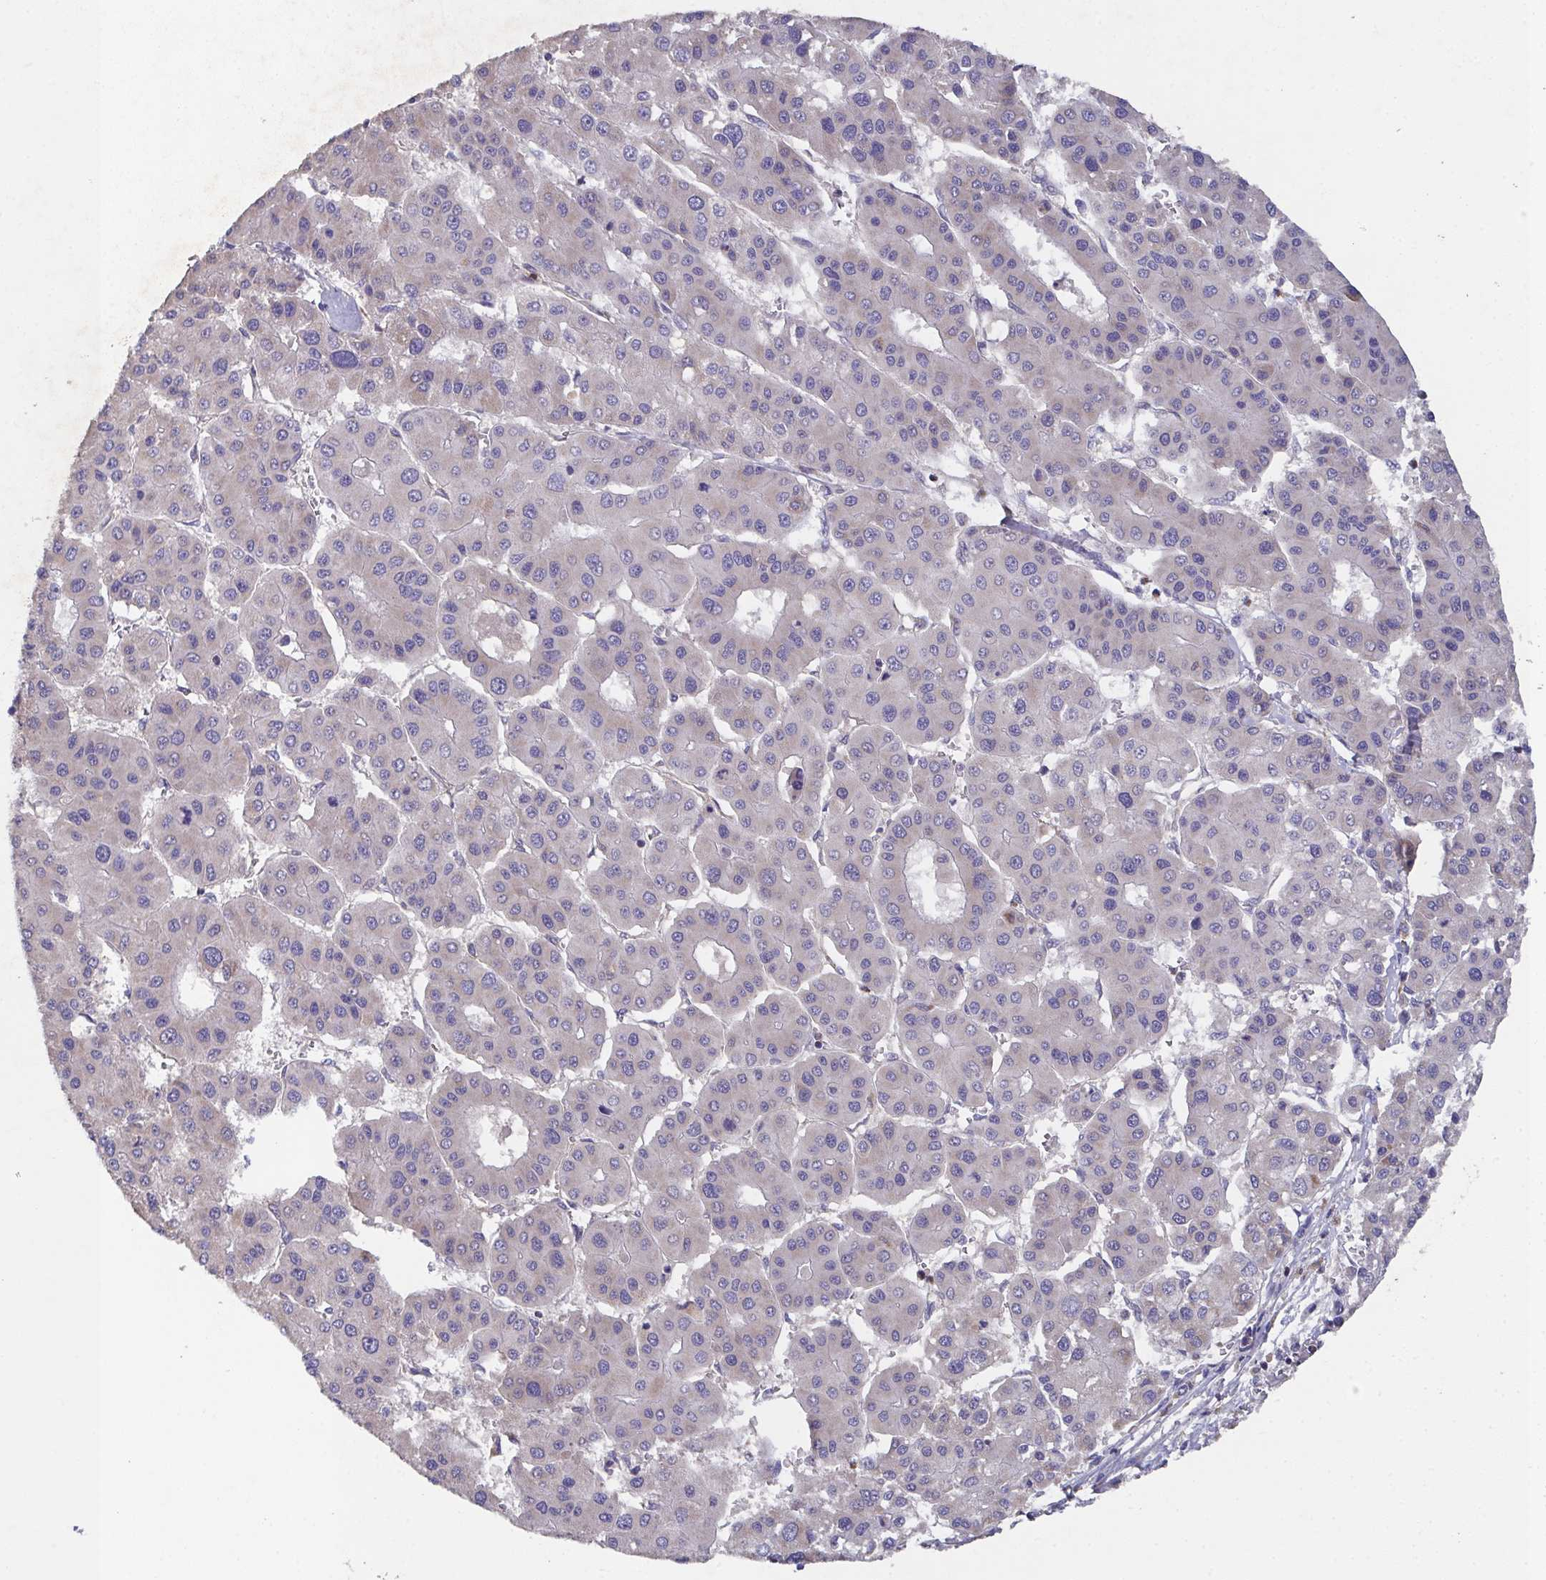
{"staining": {"intensity": "negative", "quantity": "none", "location": "none"}, "tissue": "liver cancer", "cell_type": "Tumor cells", "image_type": "cancer", "snomed": [{"axis": "morphology", "description": "Carcinoma, Hepatocellular, NOS"}, {"axis": "topography", "description": "Liver"}], "caption": "This is an immunohistochemistry (IHC) micrograph of liver cancer (hepatocellular carcinoma). There is no expression in tumor cells.", "gene": "MT-ND3", "patient": {"sex": "male", "age": 73}}